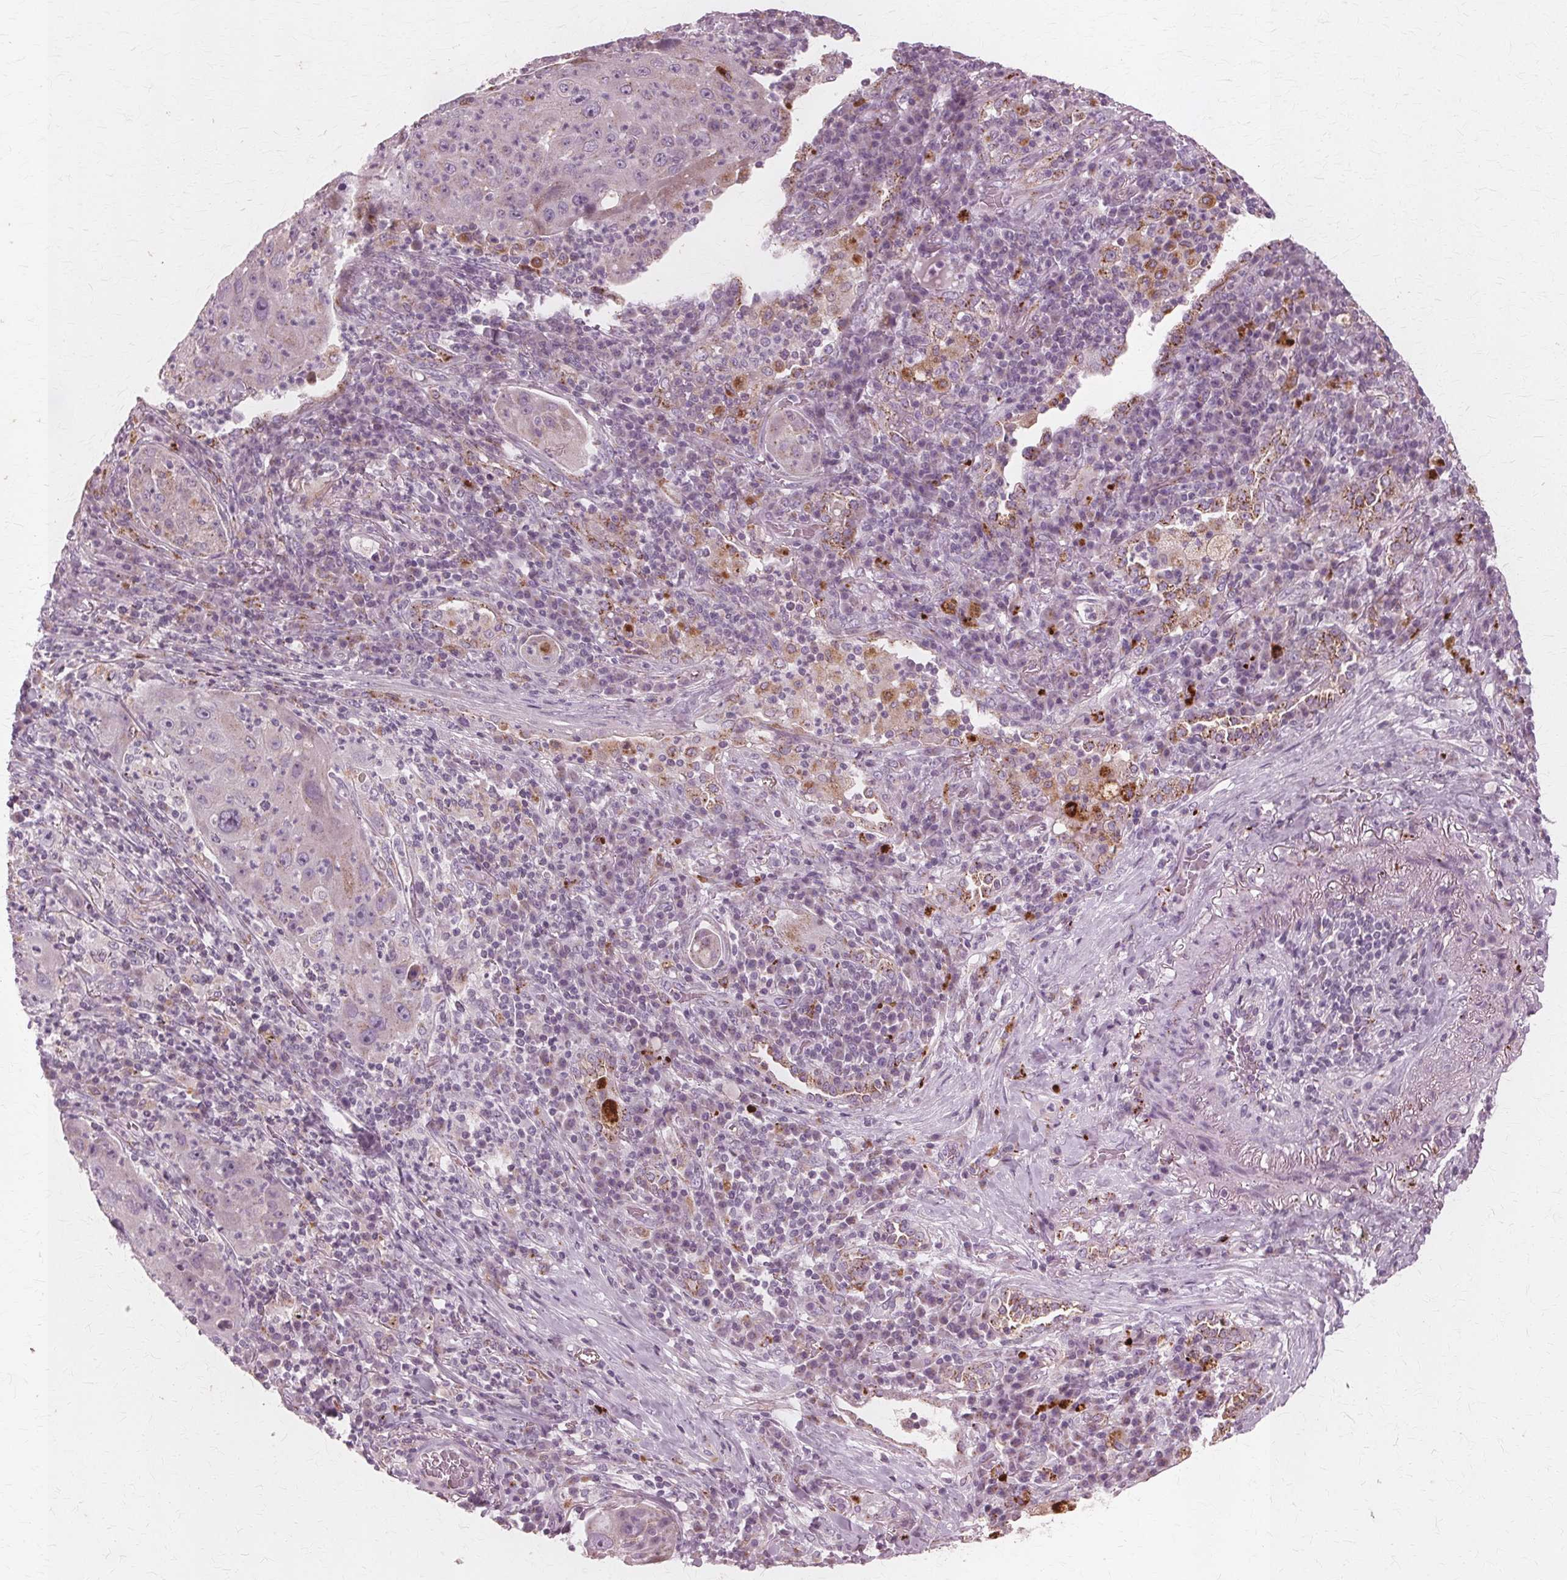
{"staining": {"intensity": "weak", "quantity": "<25%", "location": "cytoplasmic/membranous"}, "tissue": "lung cancer", "cell_type": "Tumor cells", "image_type": "cancer", "snomed": [{"axis": "morphology", "description": "Squamous cell carcinoma, NOS"}, {"axis": "topography", "description": "Lung"}], "caption": "Immunohistochemical staining of lung cancer (squamous cell carcinoma) reveals no significant expression in tumor cells. Nuclei are stained in blue.", "gene": "DNASE2", "patient": {"sex": "female", "age": 59}}